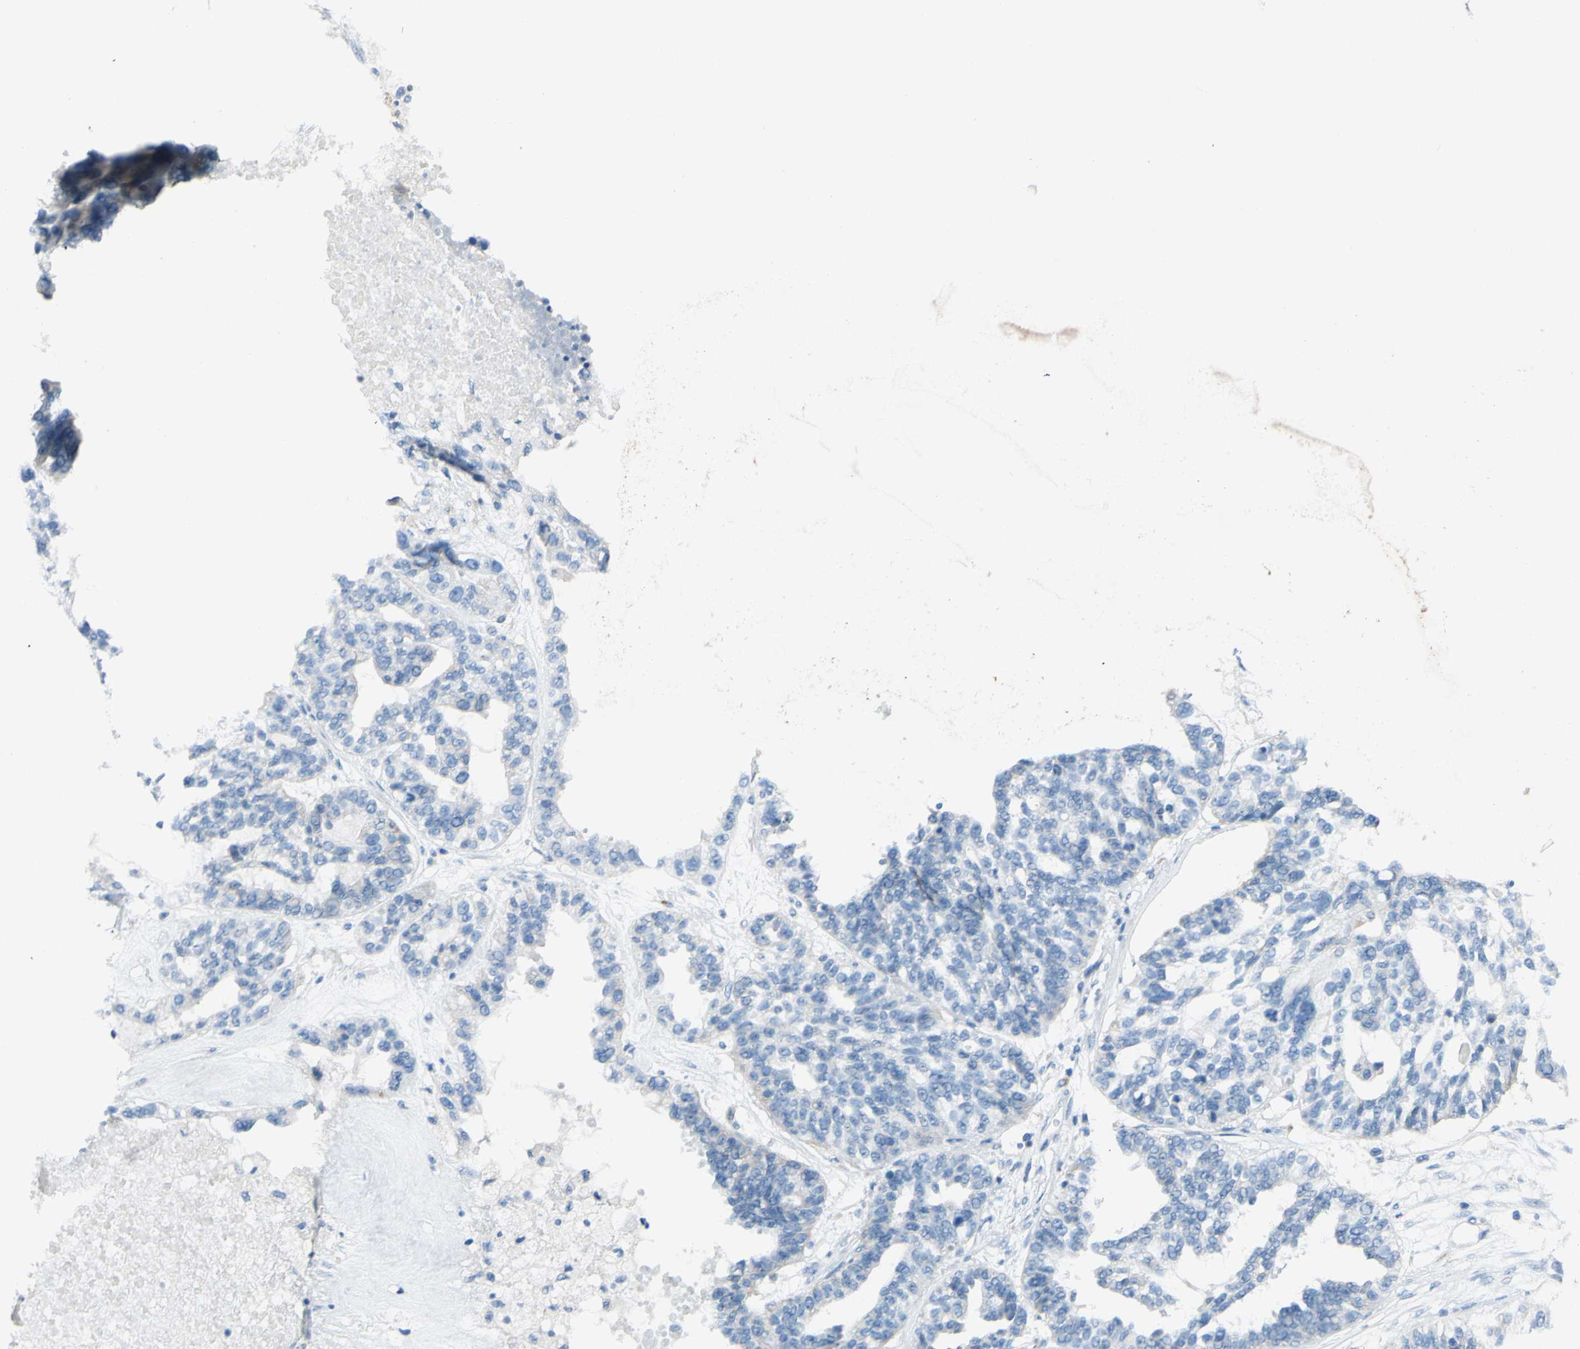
{"staining": {"intensity": "negative", "quantity": "none", "location": "none"}, "tissue": "ovarian cancer", "cell_type": "Tumor cells", "image_type": "cancer", "snomed": [{"axis": "morphology", "description": "Cystadenocarcinoma, serous, NOS"}, {"axis": "topography", "description": "Ovary"}], "caption": "An immunohistochemistry micrograph of ovarian serous cystadenocarcinoma is shown. There is no staining in tumor cells of ovarian serous cystadenocarcinoma.", "gene": "CDH10", "patient": {"sex": "female", "age": 59}}